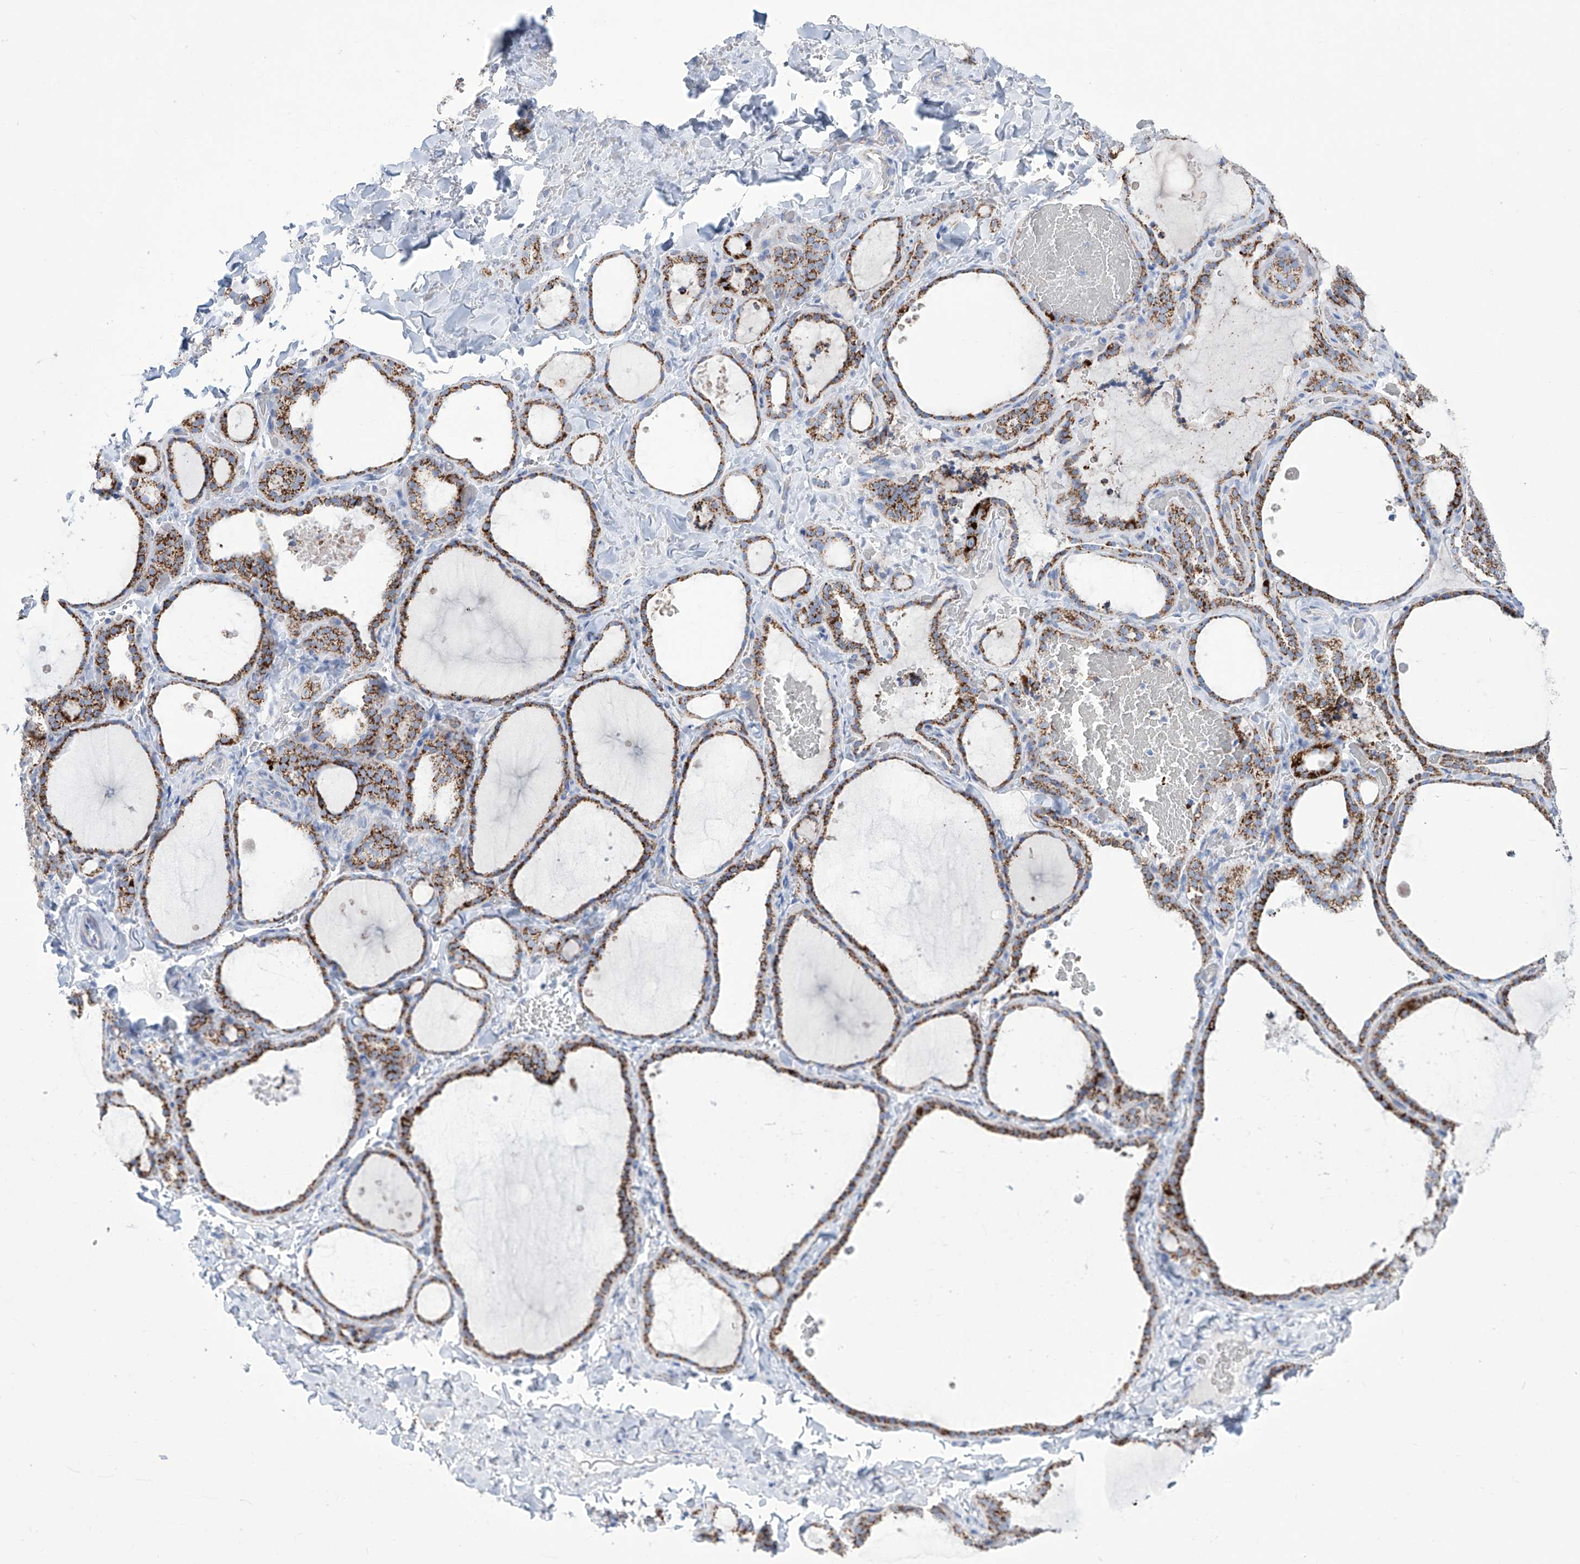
{"staining": {"intensity": "strong", "quantity": ">75%", "location": "cytoplasmic/membranous"}, "tissue": "thyroid gland", "cell_type": "Glandular cells", "image_type": "normal", "snomed": [{"axis": "morphology", "description": "Normal tissue, NOS"}, {"axis": "topography", "description": "Thyroid gland"}], "caption": "About >75% of glandular cells in normal human thyroid gland exhibit strong cytoplasmic/membranous protein positivity as visualized by brown immunohistochemical staining.", "gene": "ALDH6A1", "patient": {"sex": "female", "age": 22}}